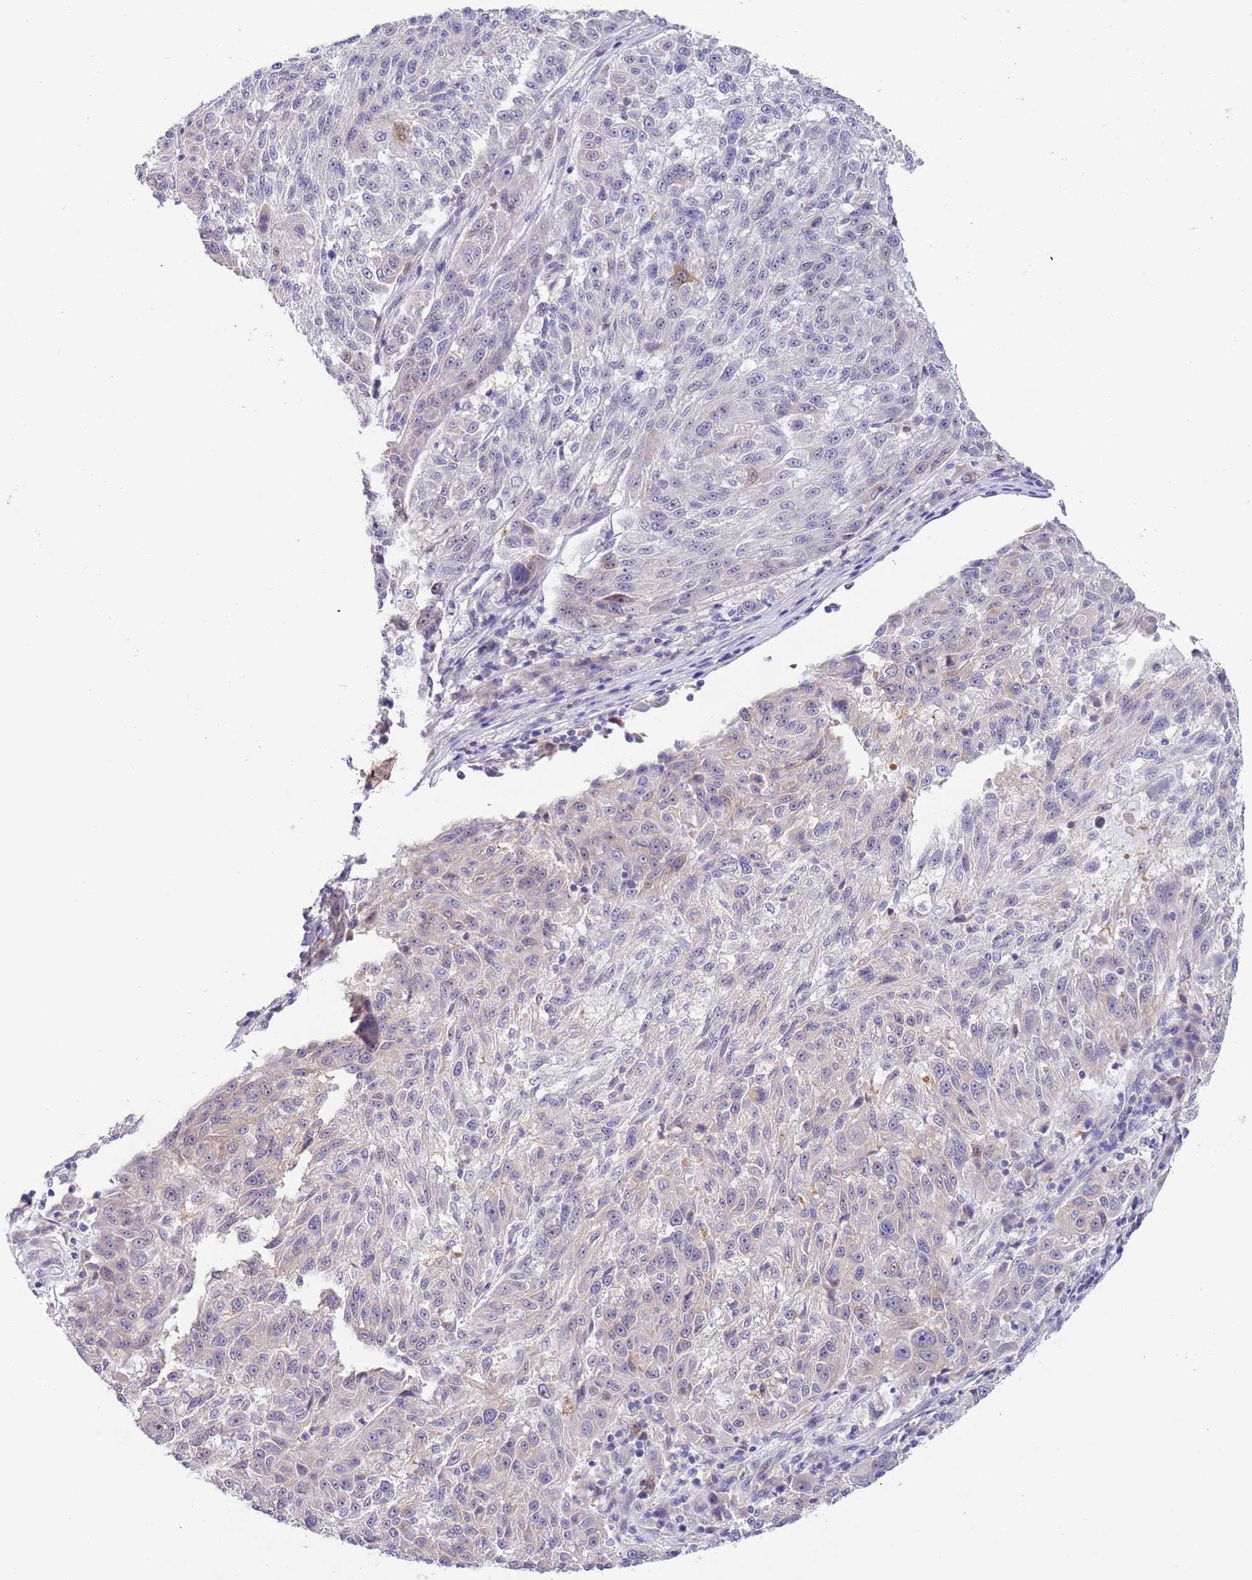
{"staining": {"intensity": "negative", "quantity": "none", "location": "none"}, "tissue": "melanoma", "cell_type": "Tumor cells", "image_type": "cancer", "snomed": [{"axis": "morphology", "description": "Malignant melanoma, NOS"}, {"axis": "topography", "description": "Skin"}], "caption": "A micrograph of melanoma stained for a protein reveals no brown staining in tumor cells.", "gene": "AP1S2", "patient": {"sex": "male", "age": 53}}